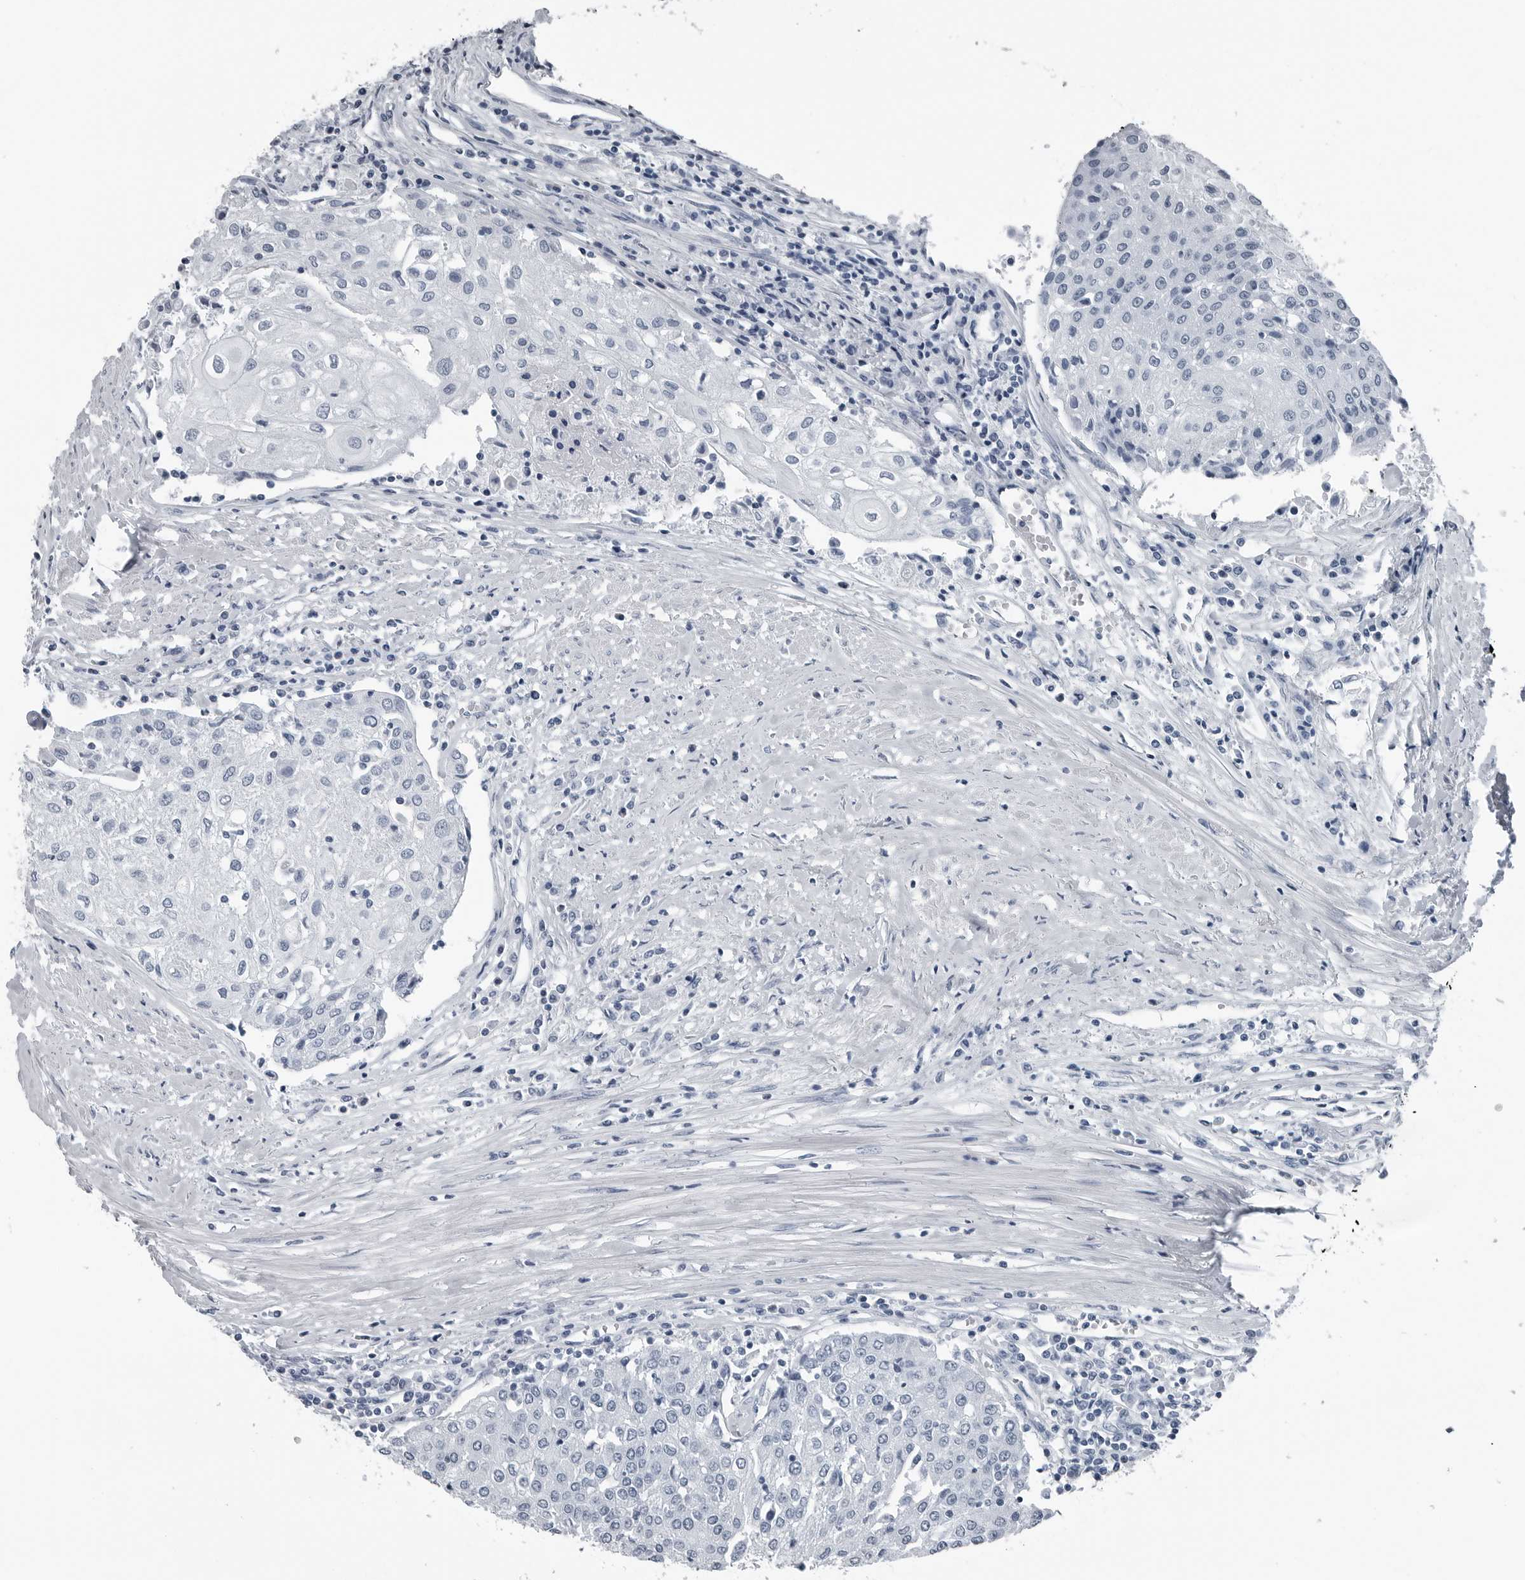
{"staining": {"intensity": "negative", "quantity": "none", "location": "none"}, "tissue": "urothelial cancer", "cell_type": "Tumor cells", "image_type": "cancer", "snomed": [{"axis": "morphology", "description": "Urothelial carcinoma, High grade"}, {"axis": "topography", "description": "Urinary bladder"}], "caption": "Tumor cells are negative for brown protein staining in urothelial carcinoma (high-grade).", "gene": "SPINK1", "patient": {"sex": "female", "age": 85}}